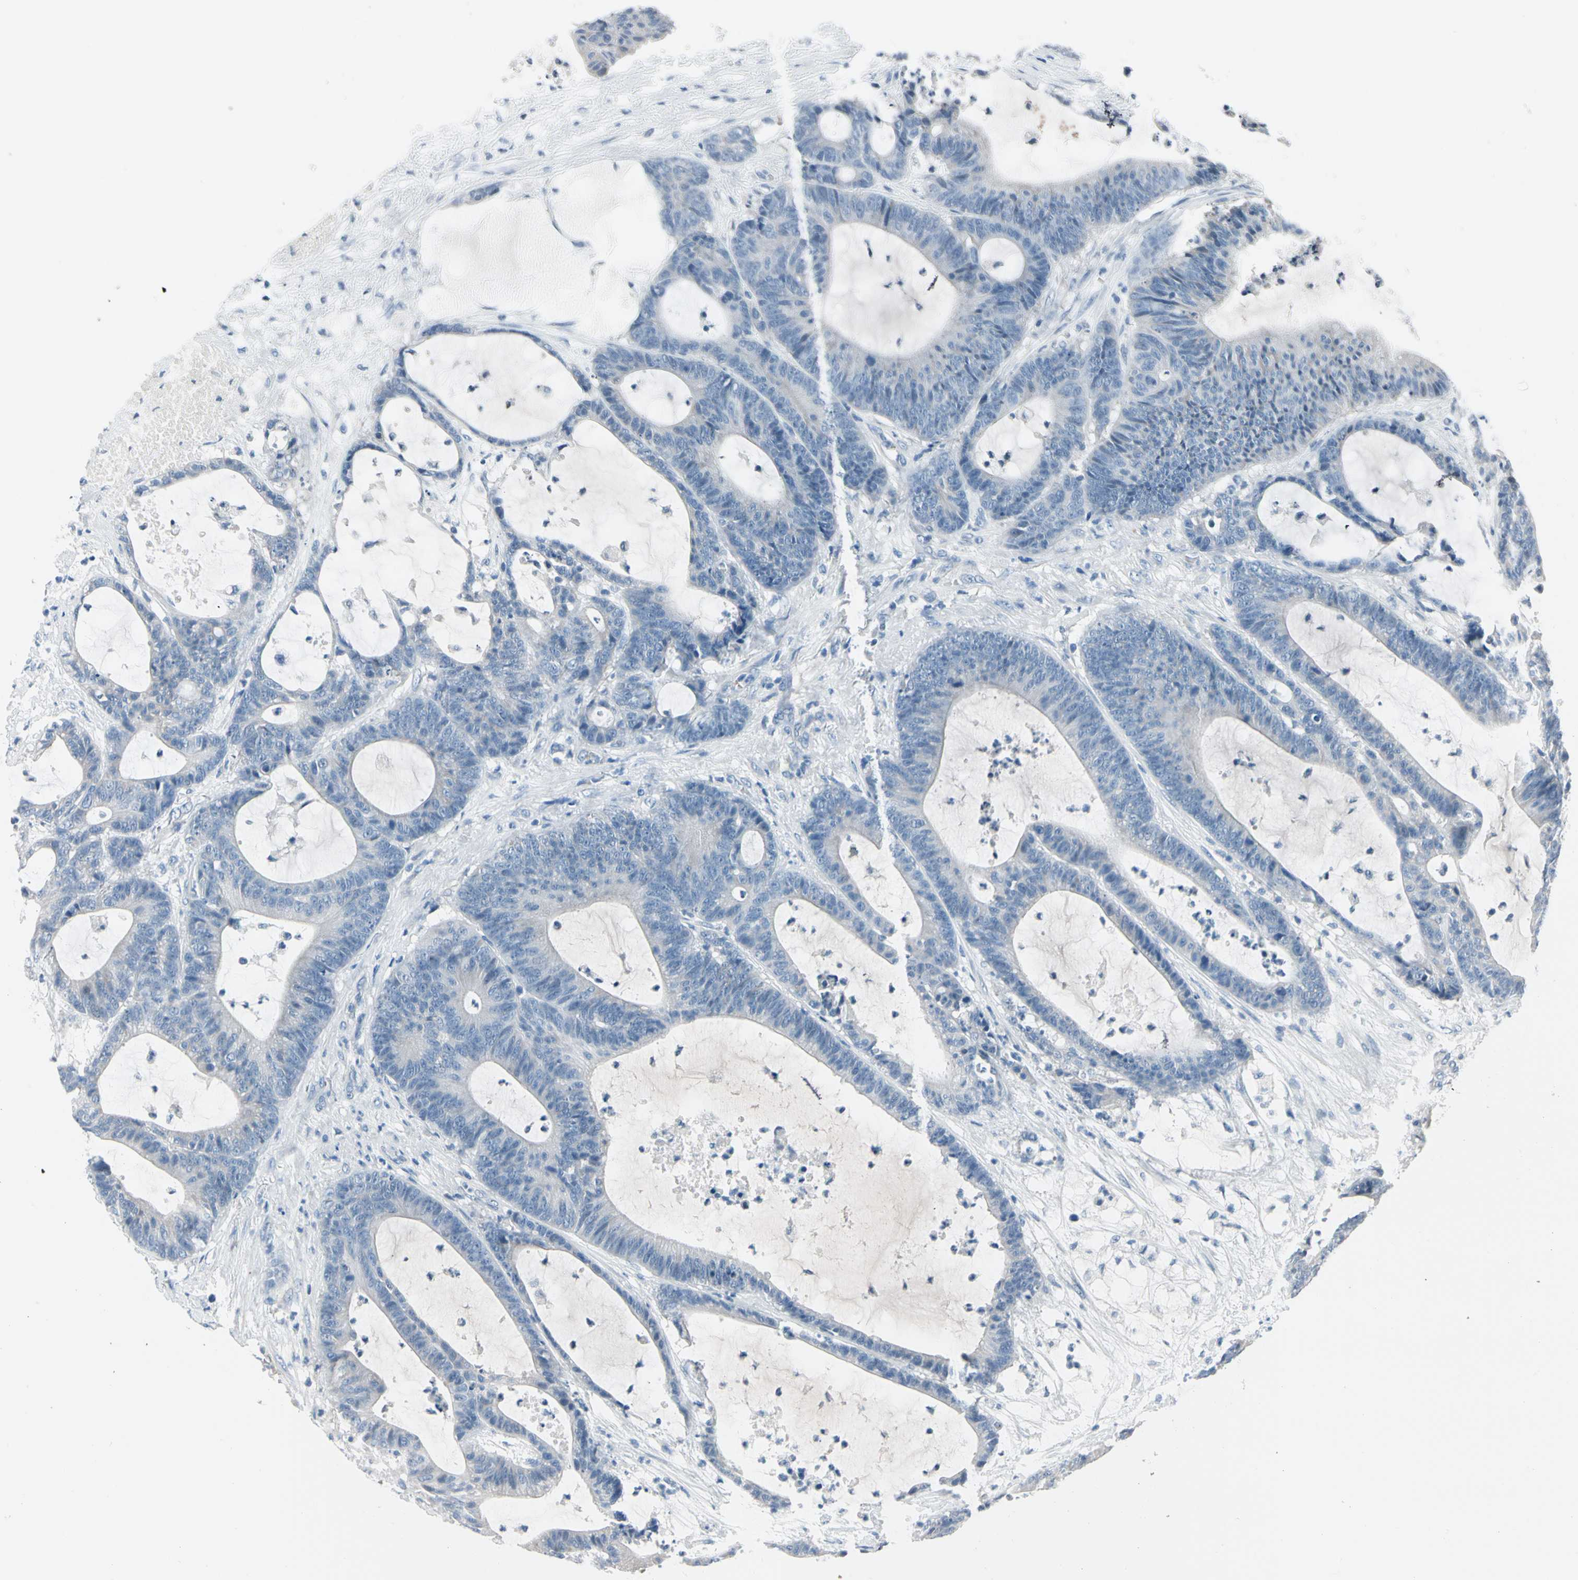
{"staining": {"intensity": "negative", "quantity": "none", "location": "none"}, "tissue": "colorectal cancer", "cell_type": "Tumor cells", "image_type": "cancer", "snomed": [{"axis": "morphology", "description": "Adenocarcinoma, NOS"}, {"axis": "topography", "description": "Colon"}], "caption": "The micrograph displays no significant positivity in tumor cells of adenocarcinoma (colorectal). (Immunohistochemistry (ihc), brightfield microscopy, high magnification).", "gene": "PGR", "patient": {"sex": "female", "age": 84}}